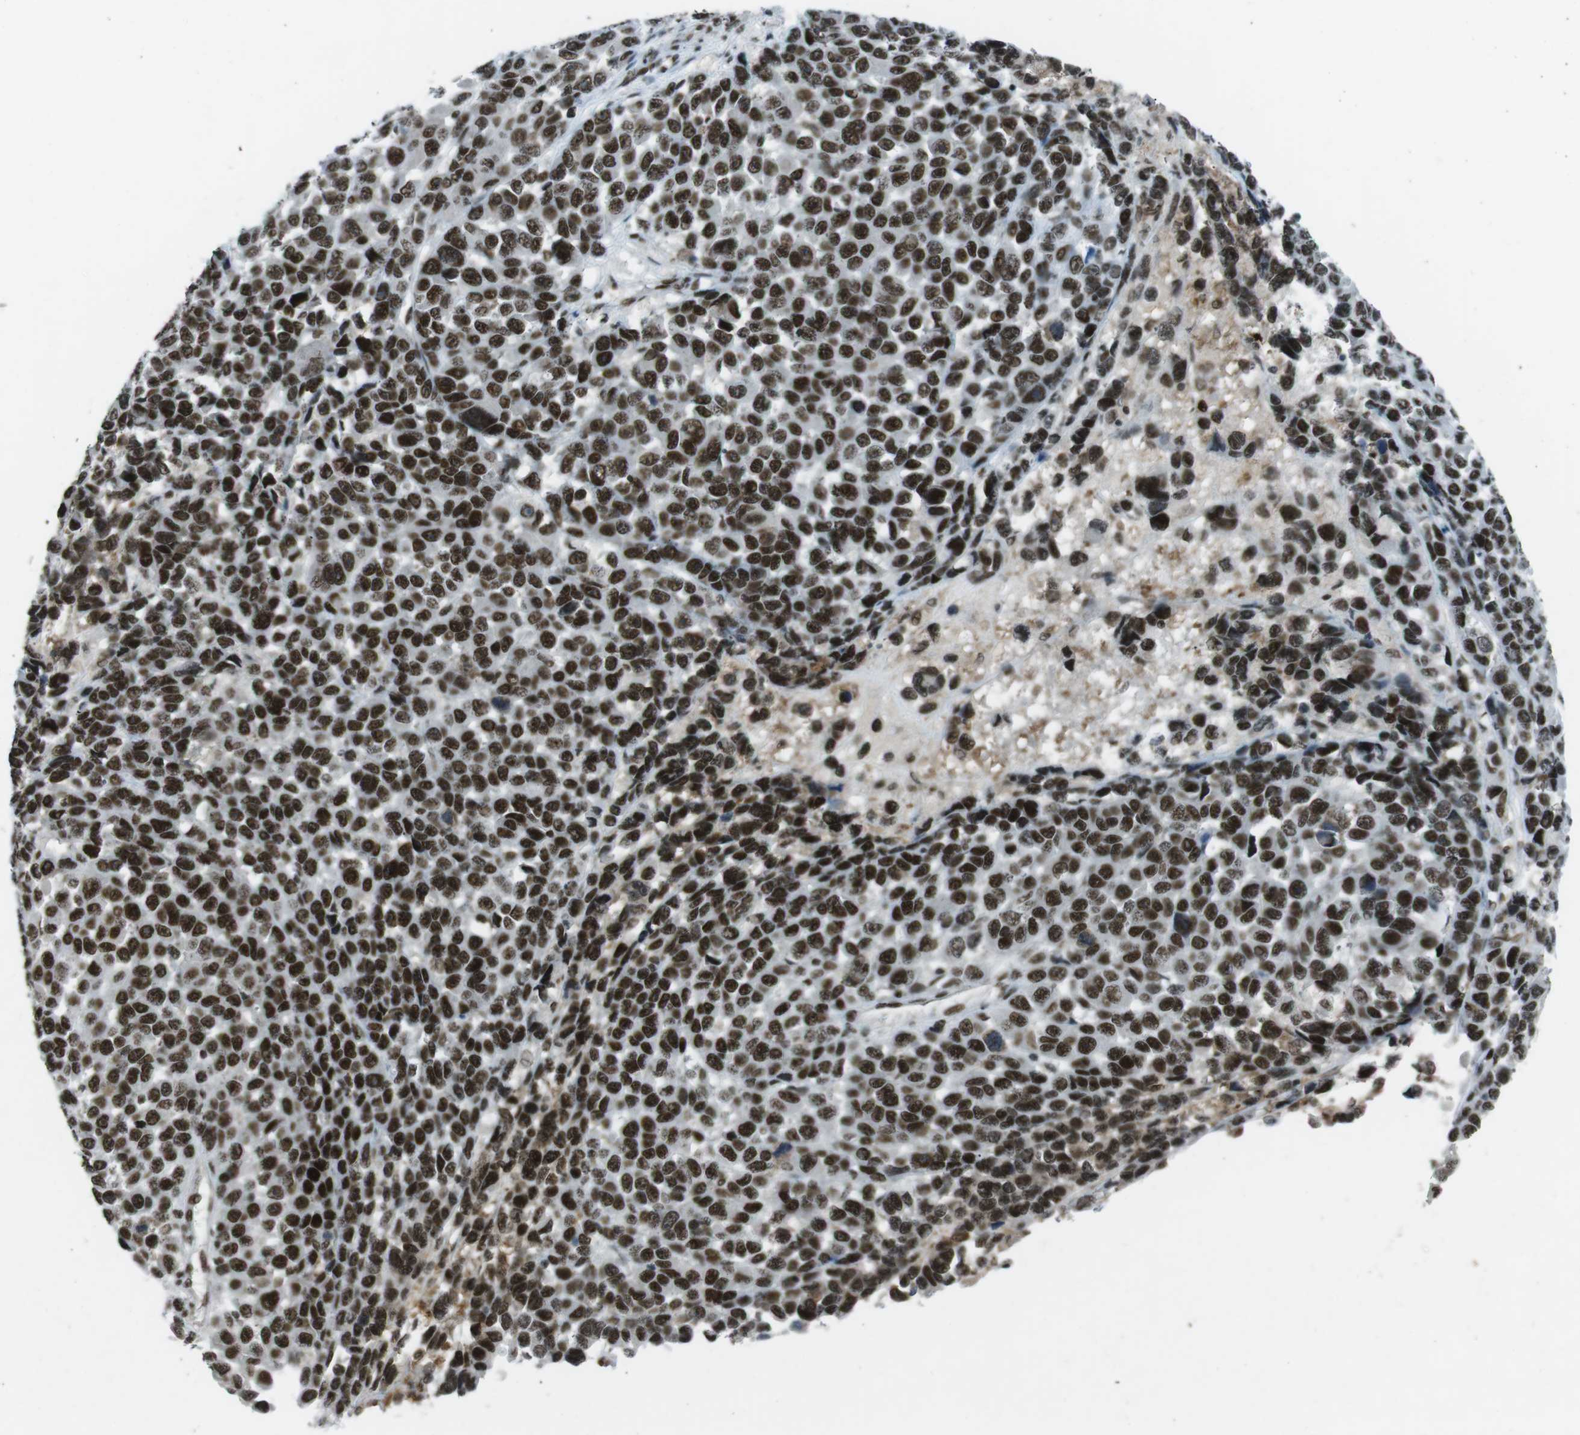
{"staining": {"intensity": "strong", "quantity": ">75%", "location": "nuclear"}, "tissue": "melanoma", "cell_type": "Tumor cells", "image_type": "cancer", "snomed": [{"axis": "morphology", "description": "Malignant melanoma, NOS"}, {"axis": "topography", "description": "Skin"}], "caption": "Immunohistochemistry (IHC) of melanoma shows high levels of strong nuclear positivity in about >75% of tumor cells. (Brightfield microscopy of DAB IHC at high magnification).", "gene": "TAF1", "patient": {"sex": "male", "age": 53}}